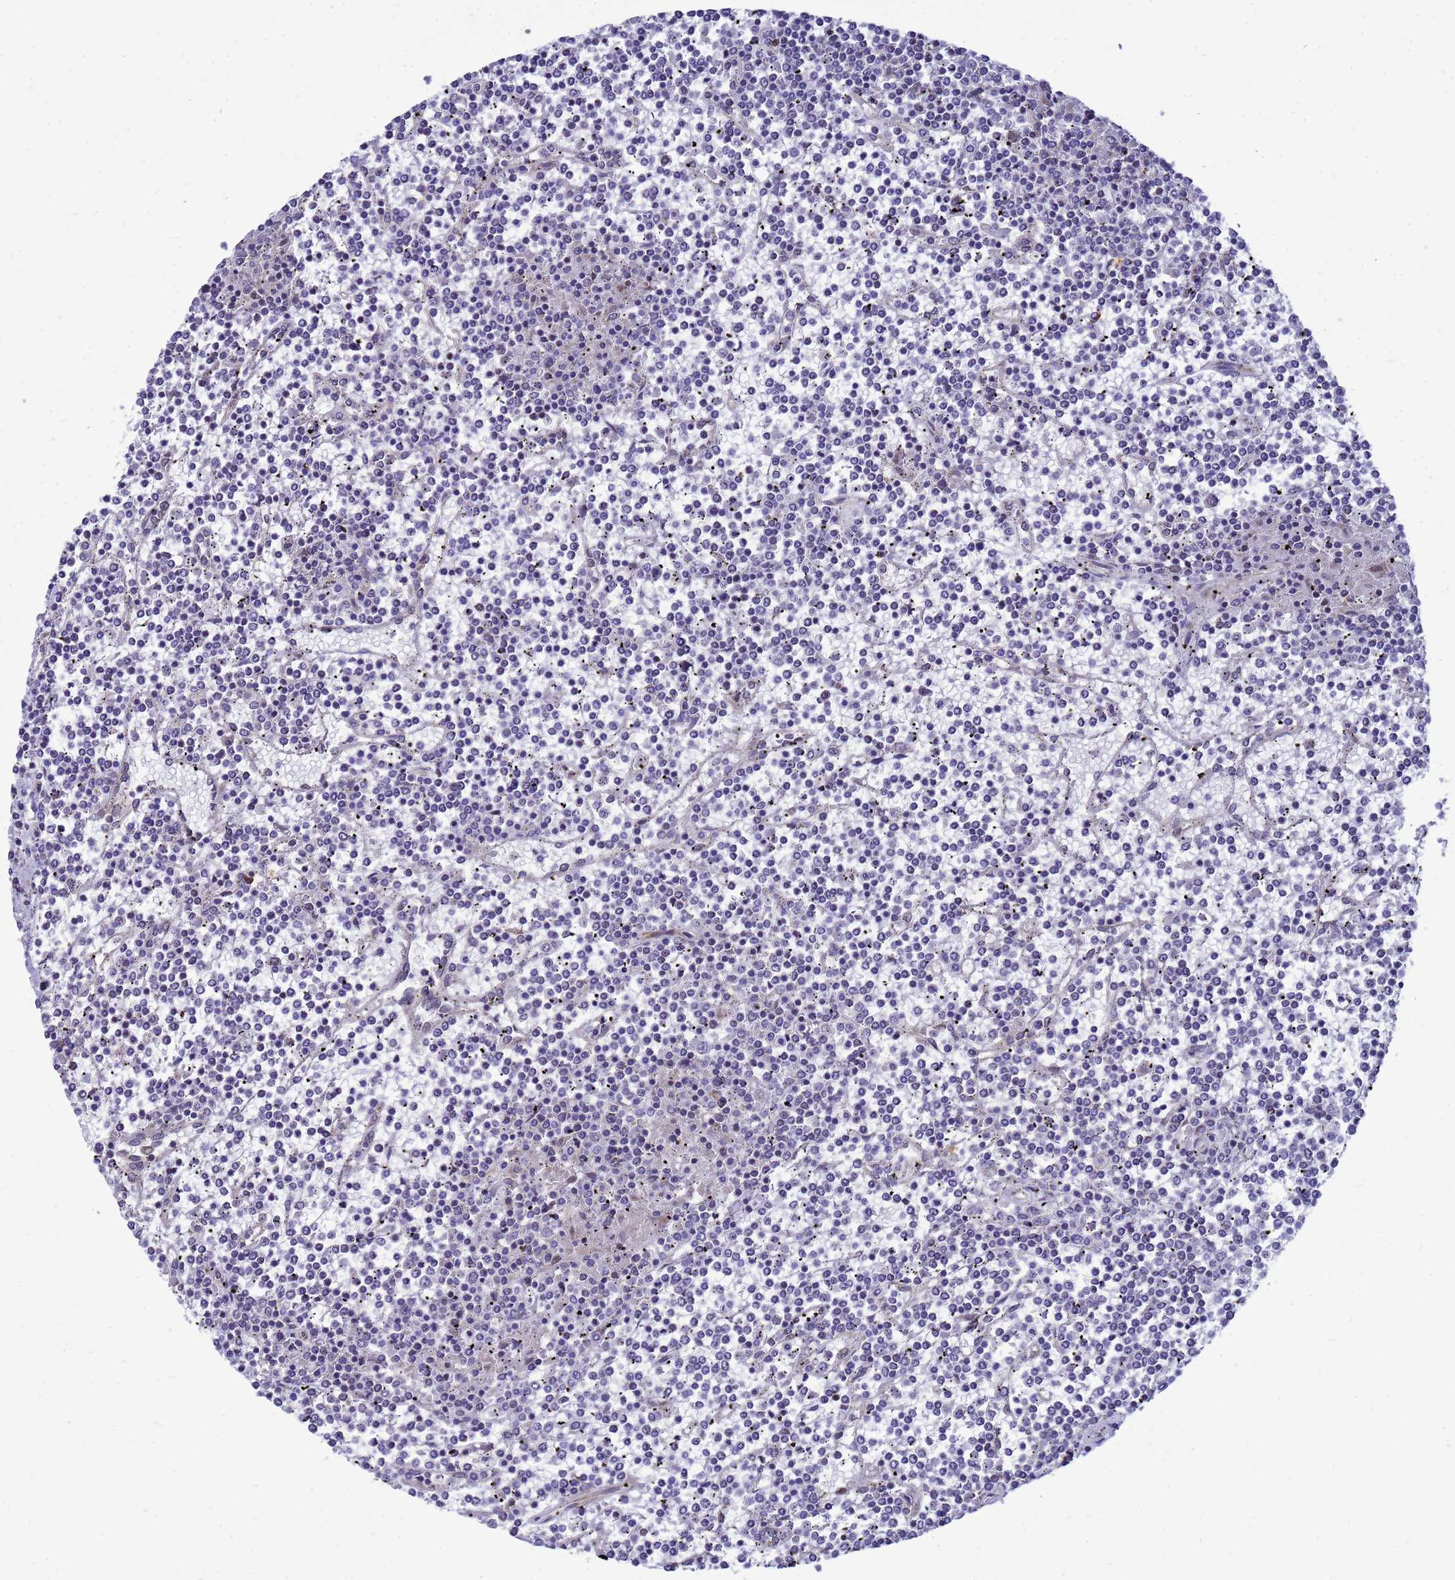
{"staining": {"intensity": "negative", "quantity": "none", "location": "none"}, "tissue": "lymphoma", "cell_type": "Tumor cells", "image_type": "cancer", "snomed": [{"axis": "morphology", "description": "Malignant lymphoma, non-Hodgkin's type, Low grade"}, {"axis": "topography", "description": "Spleen"}], "caption": "This micrograph is of lymphoma stained with IHC to label a protein in brown with the nuclei are counter-stained blue. There is no staining in tumor cells.", "gene": "RSPO1", "patient": {"sex": "female", "age": 19}}